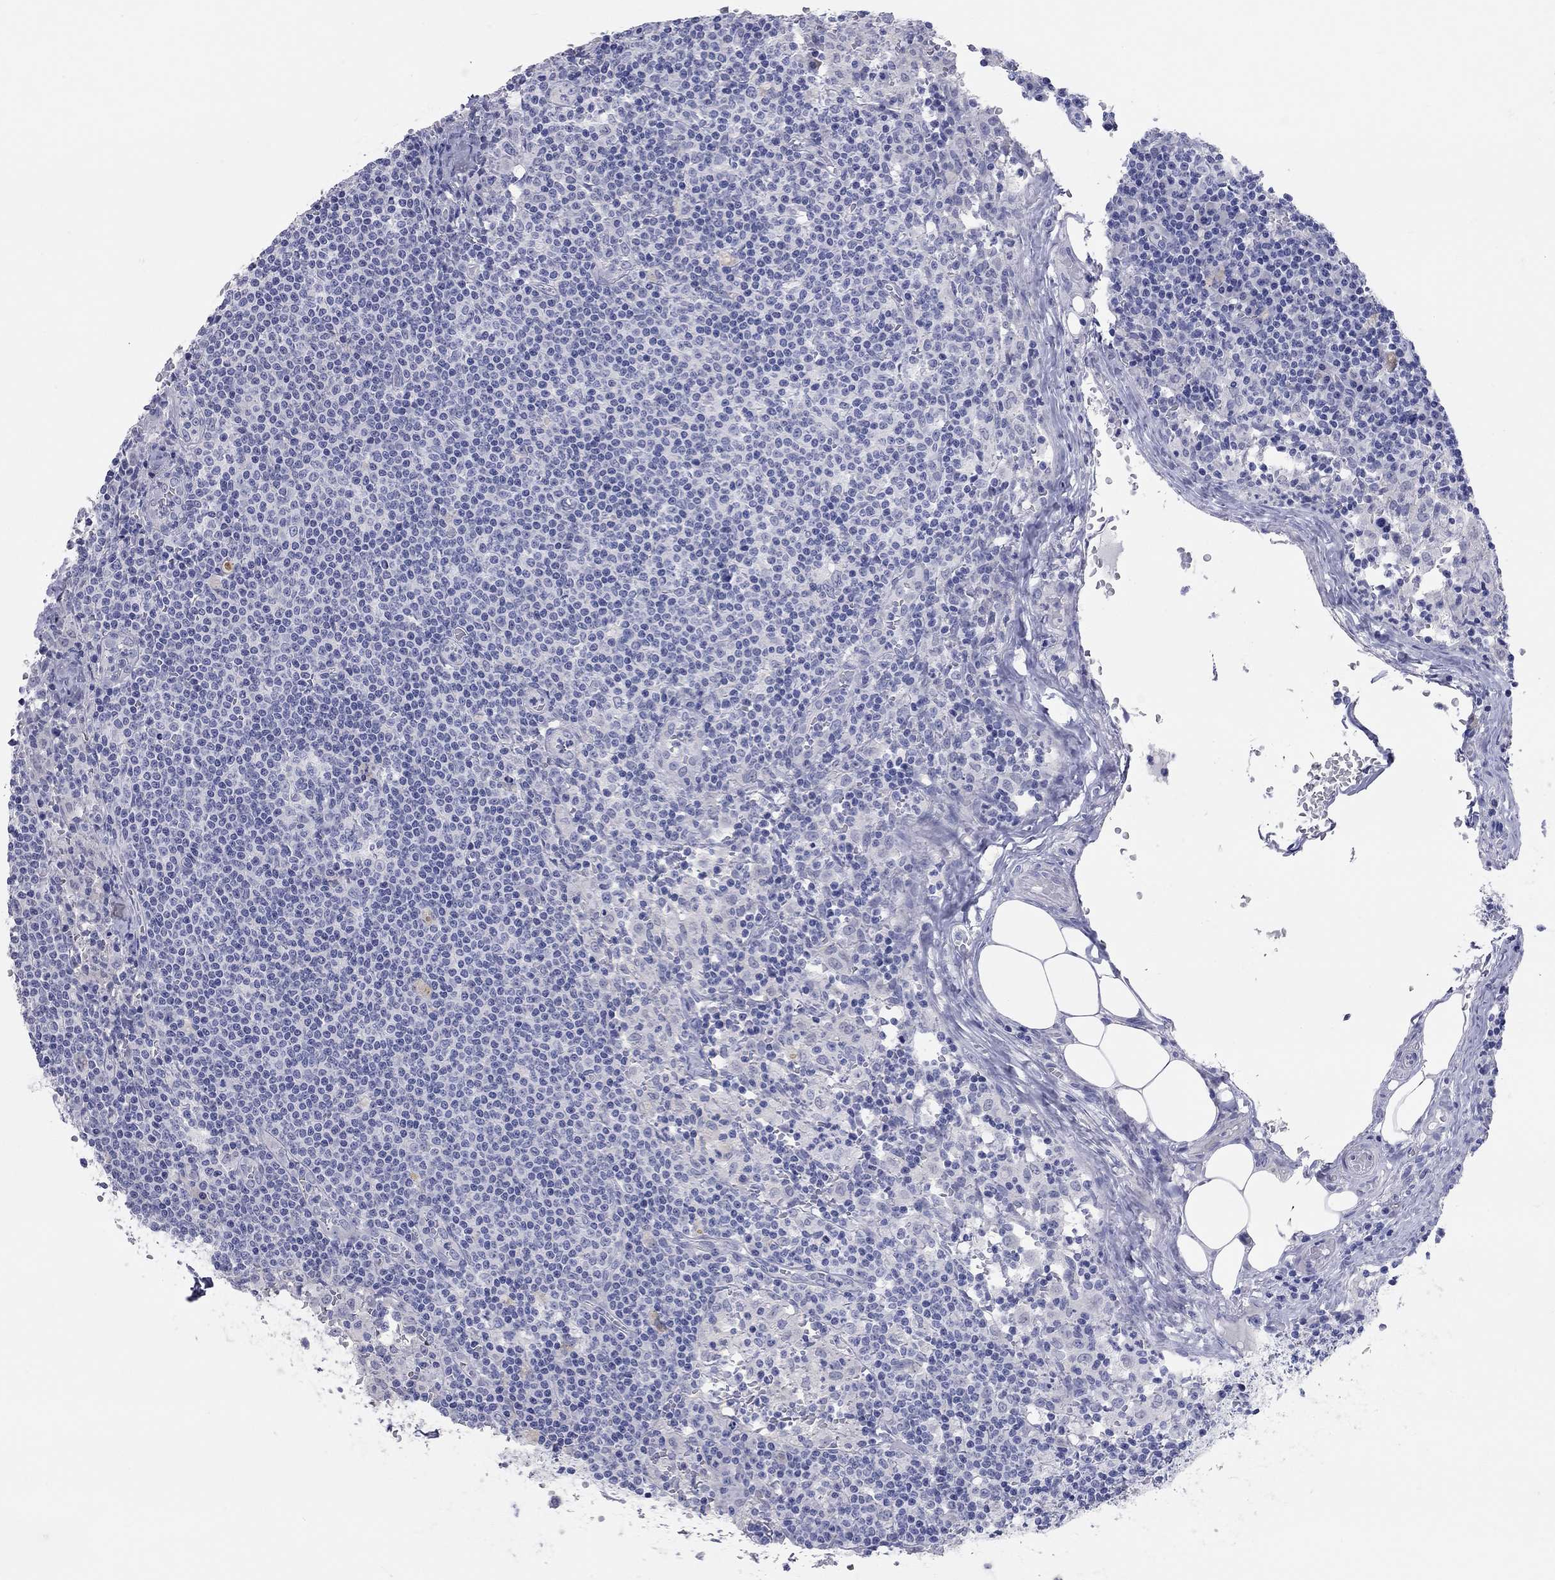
{"staining": {"intensity": "negative", "quantity": "none", "location": "none"}, "tissue": "lymph node", "cell_type": "Germinal center cells", "image_type": "normal", "snomed": [{"axis": "morphology", "description": "Normal tissue, NOS"}, {"axis": "topography", "description": "Lymph node"}], "caption": "Unremarkable lymph node was stained to show a protein in brown. There is no significant staining in germinal center cells. The staining is performed using DAB (3,3'-diaminobenzidine) brown chromogen with nuclei counter-stained in using hematoxylin.", "gene": "WASF3", "patient": {"sex": "male", "age": 62}}